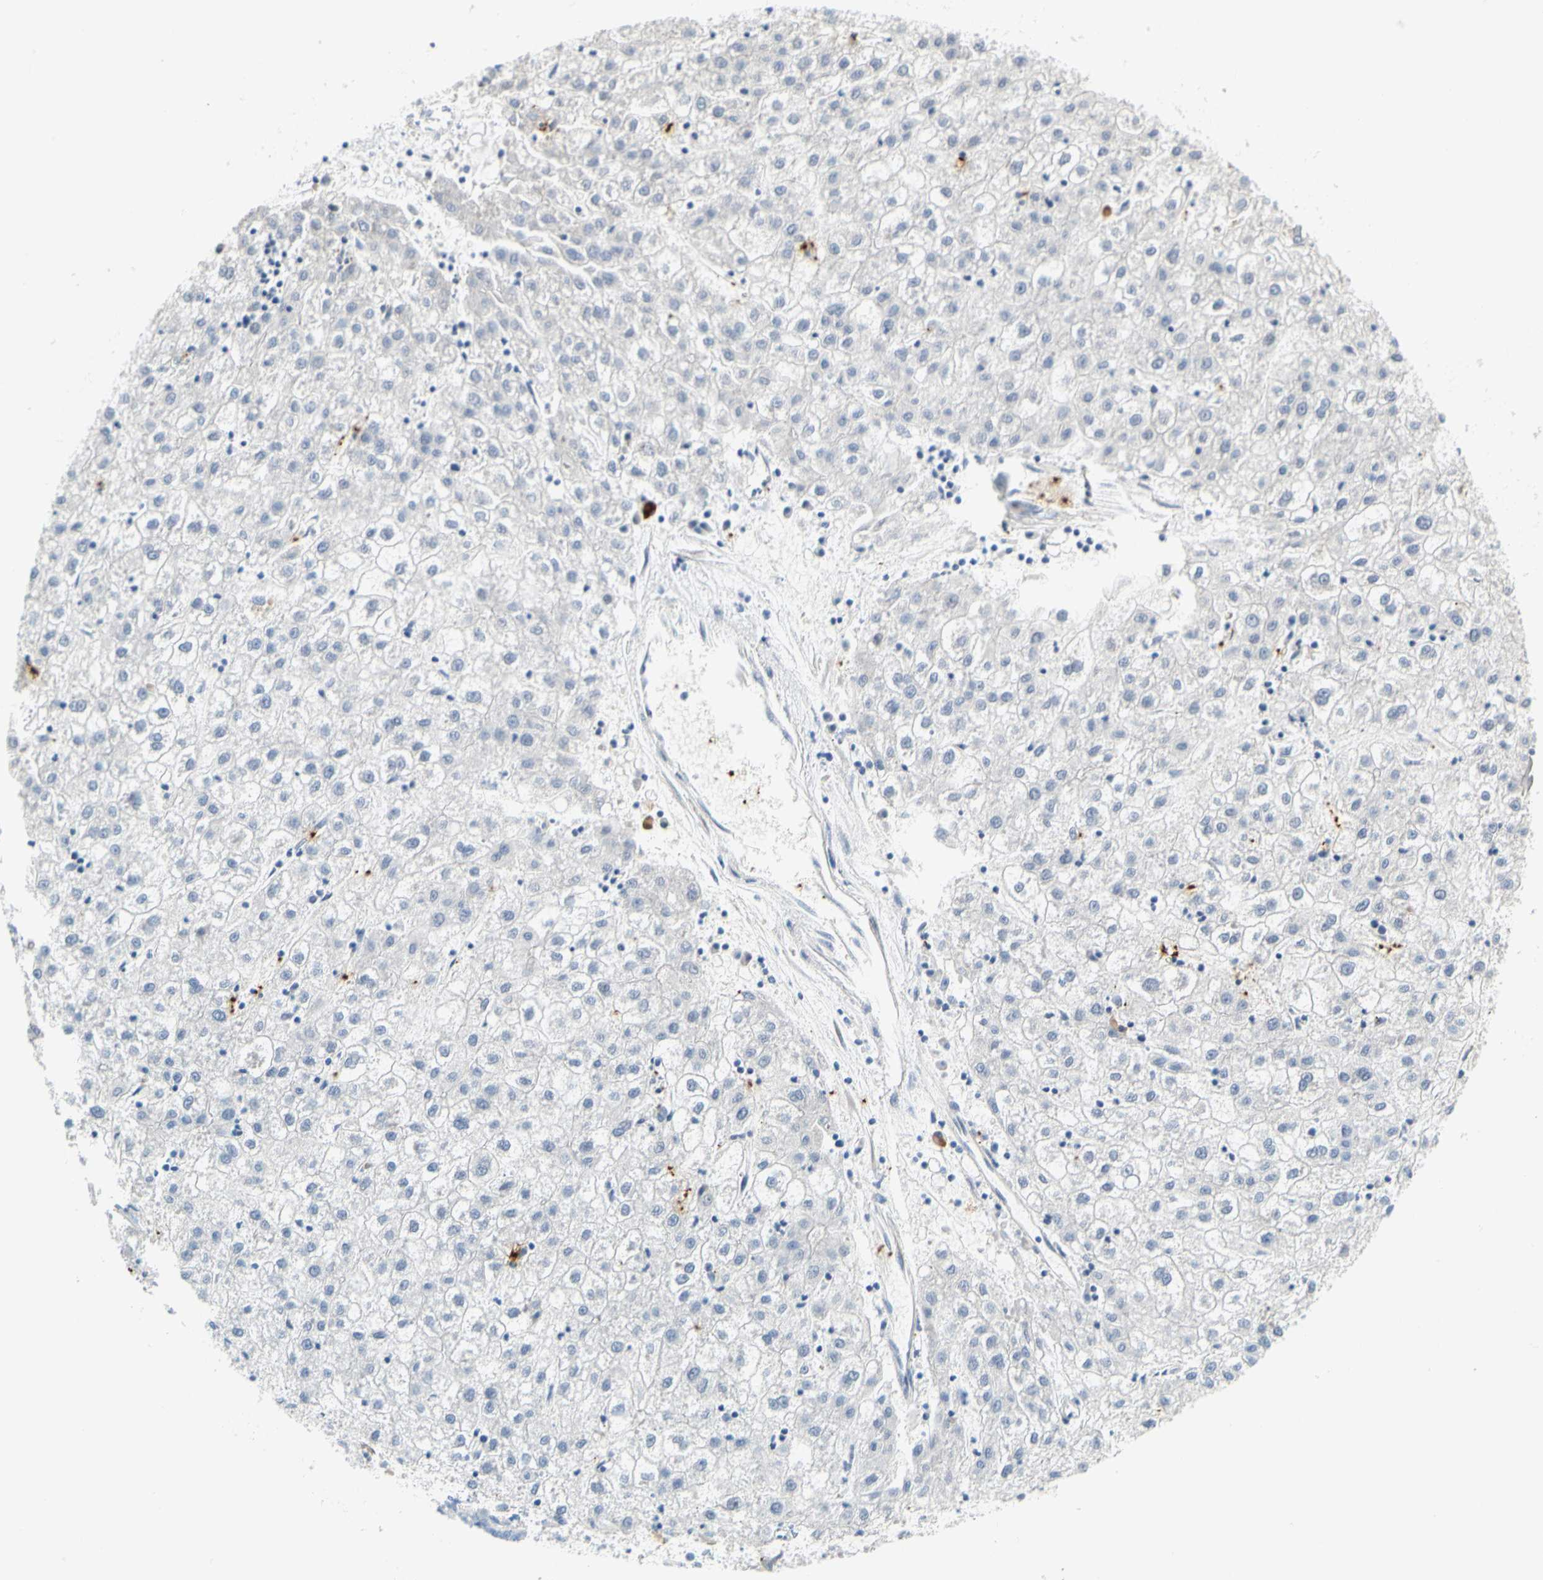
{"staining": {"intensity": "negative", "quantity": "none", "location": "none"}, "tissue": "liver cancer", "cell_type": "Tumor cells", "image_type": "cancer", "snomed": [{"axis": "morphology", "description": "Carcinoma, Hepatocellular, NOS"}, {"axis": "topography", "description": "Liver"}], "caption": "Human liver hepatocellular carcinoma stained for a protein using immunohistochemistry (IHC) displays no positivity in tumor cells.", "gene": "PPBP", "patient": {"sex": "male", "age": 72}}